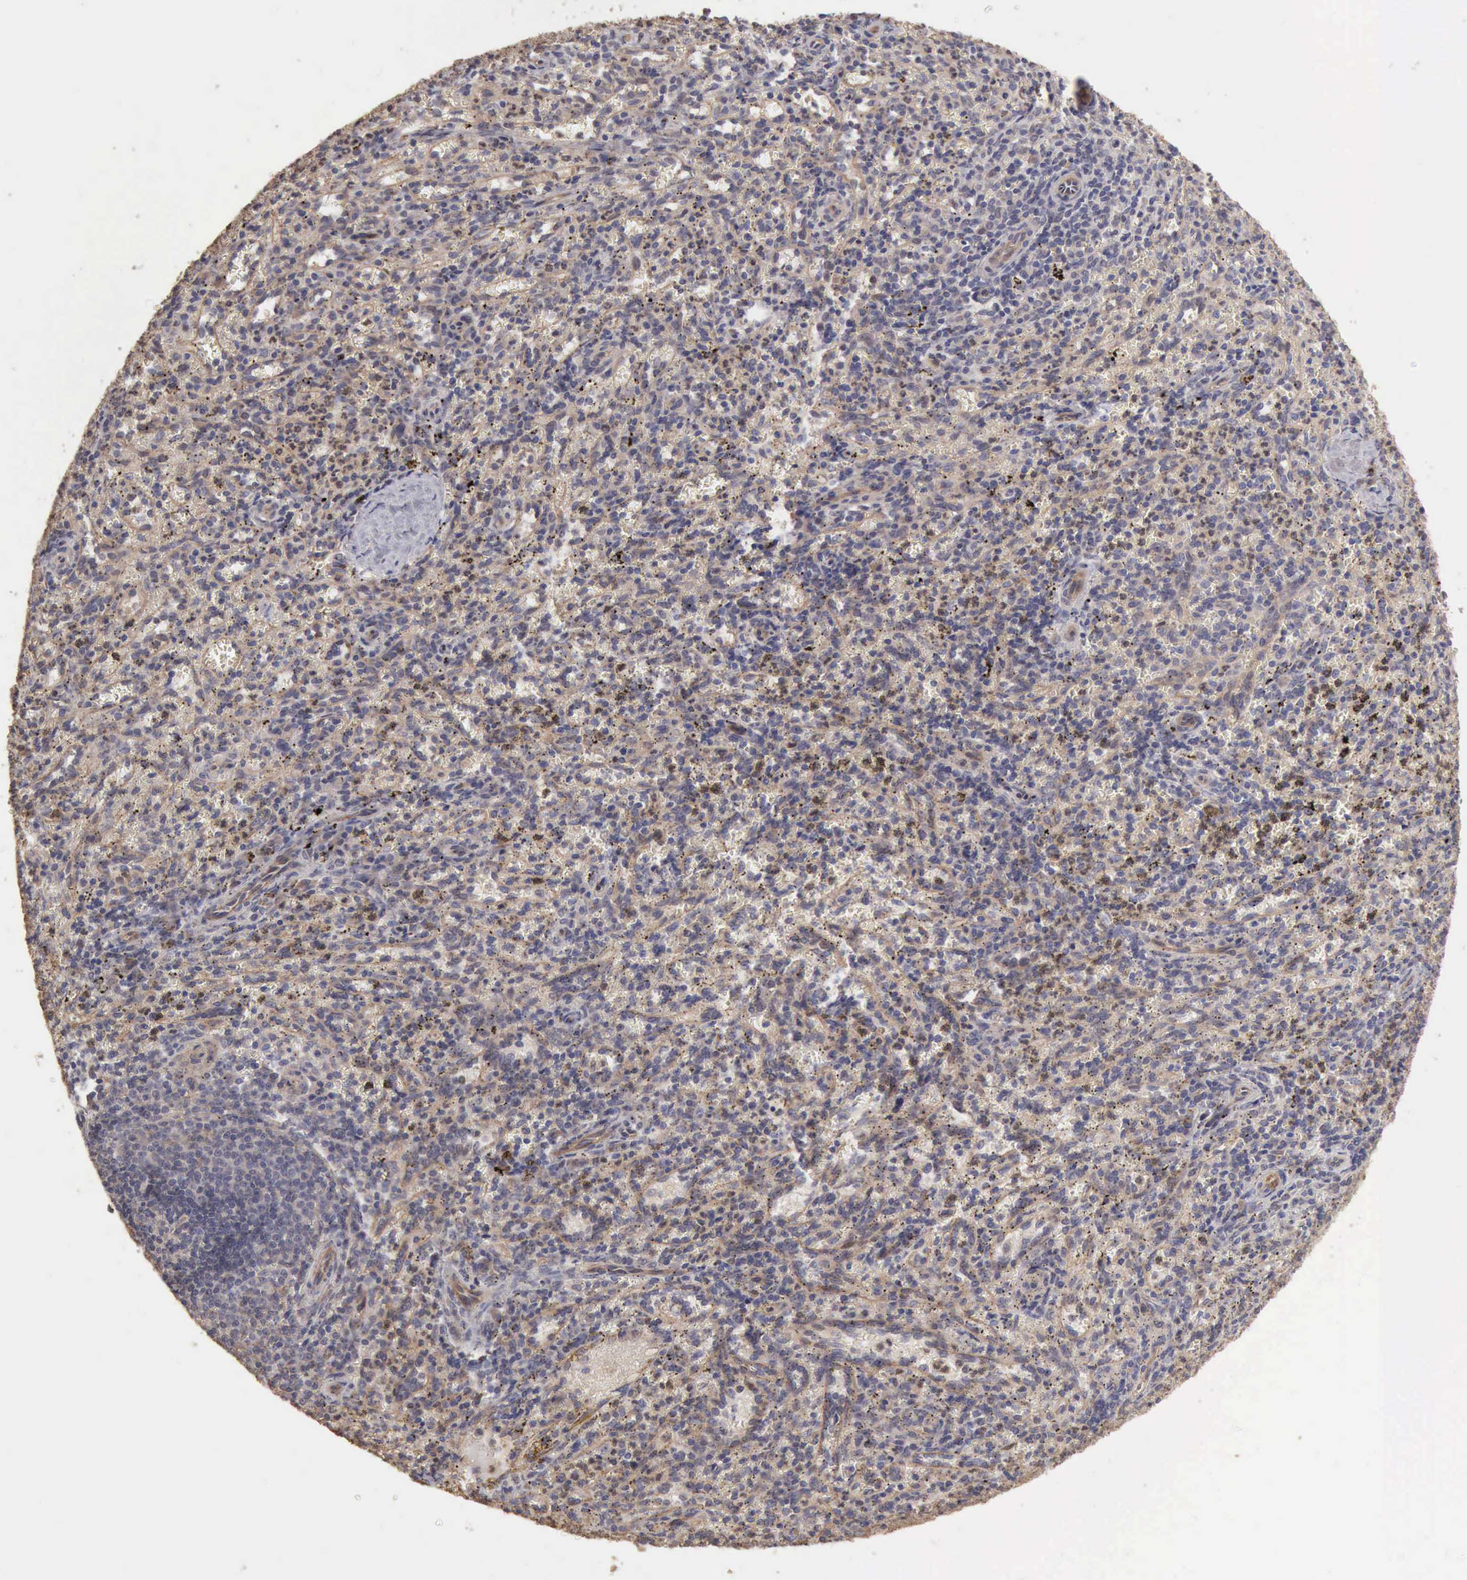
{"staining": {"intensity": "weak", "quantity": "<25%", "location": "cytoplasmic/membranous"}, "tissue": "spleen", "cell_type": "Cells in red pulp", "image_type": "normal", "snomed": [{"axis": "morphology", "description": "Normal tissue, NOS"}, {"axis": "topography", "description": "Spleen"}], "caption": "Immunohistochemical staining of normal human spleen displays no significant expression in cells in red pulp.", "gene": "BMX", "patient": {"sex": "female", "age": 10}}